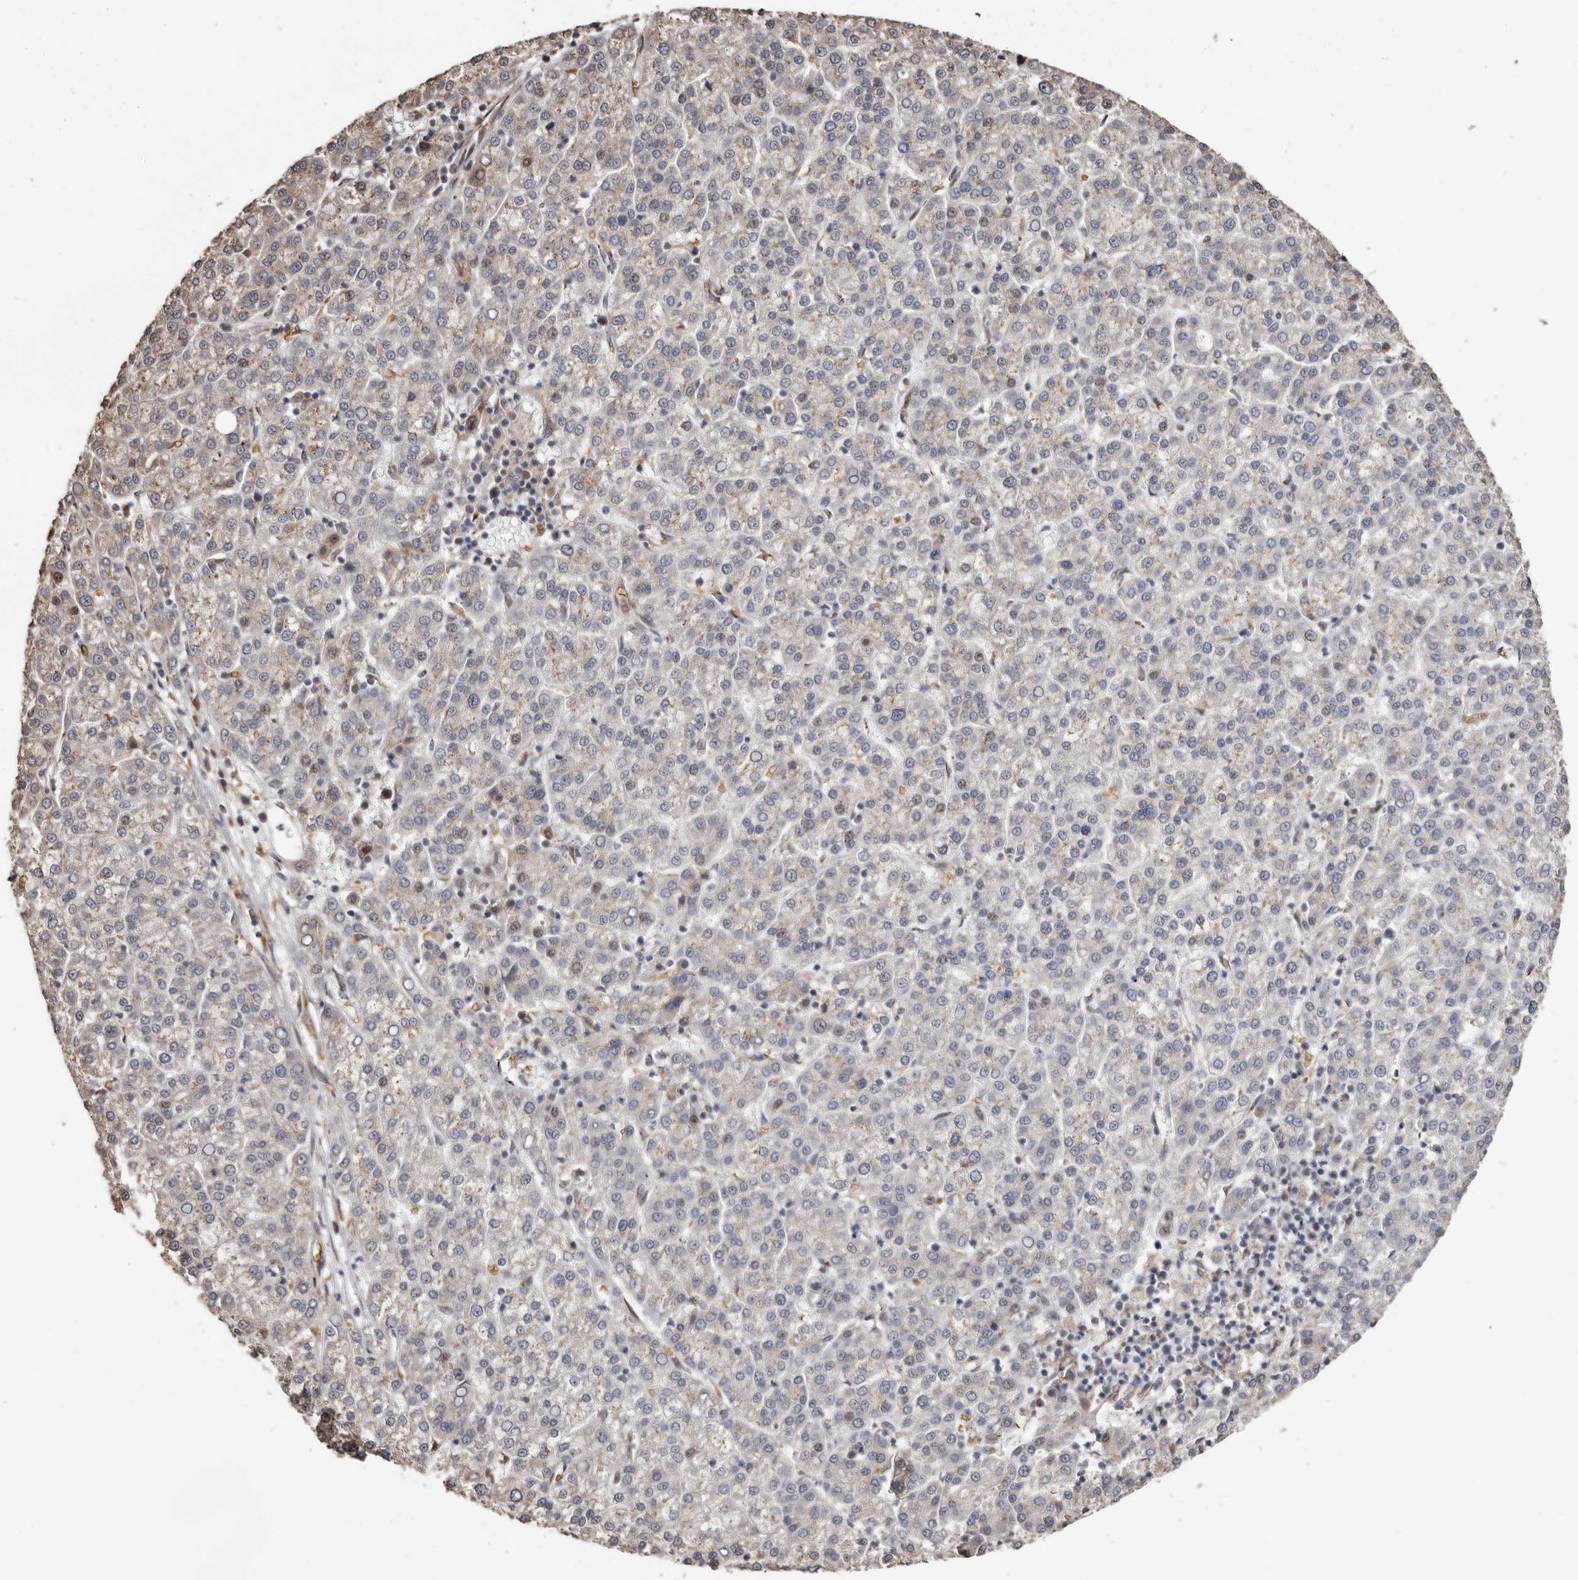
{"staining": {"intensity": "negative", "quantity": "none", "location": "none"}, "tissue": "liver cancer", "cell_type": "Tumor cells", "image_type": "cancer", "snomed": [{"axis": "morphology", "description": "Carcinoma, Hepatocellular, NOS"}, {"axis": "topography", "description": "Liver"}], "caption": "IHC of human liver cancer (hepatocellular carcinoma) shows no staining in tumor cells. (Immunohistochemistry (ihc), brightfield microscopy, high magnification).", "gene": "ENTREP1", "patient": {"sex": "female", "age": 58}}